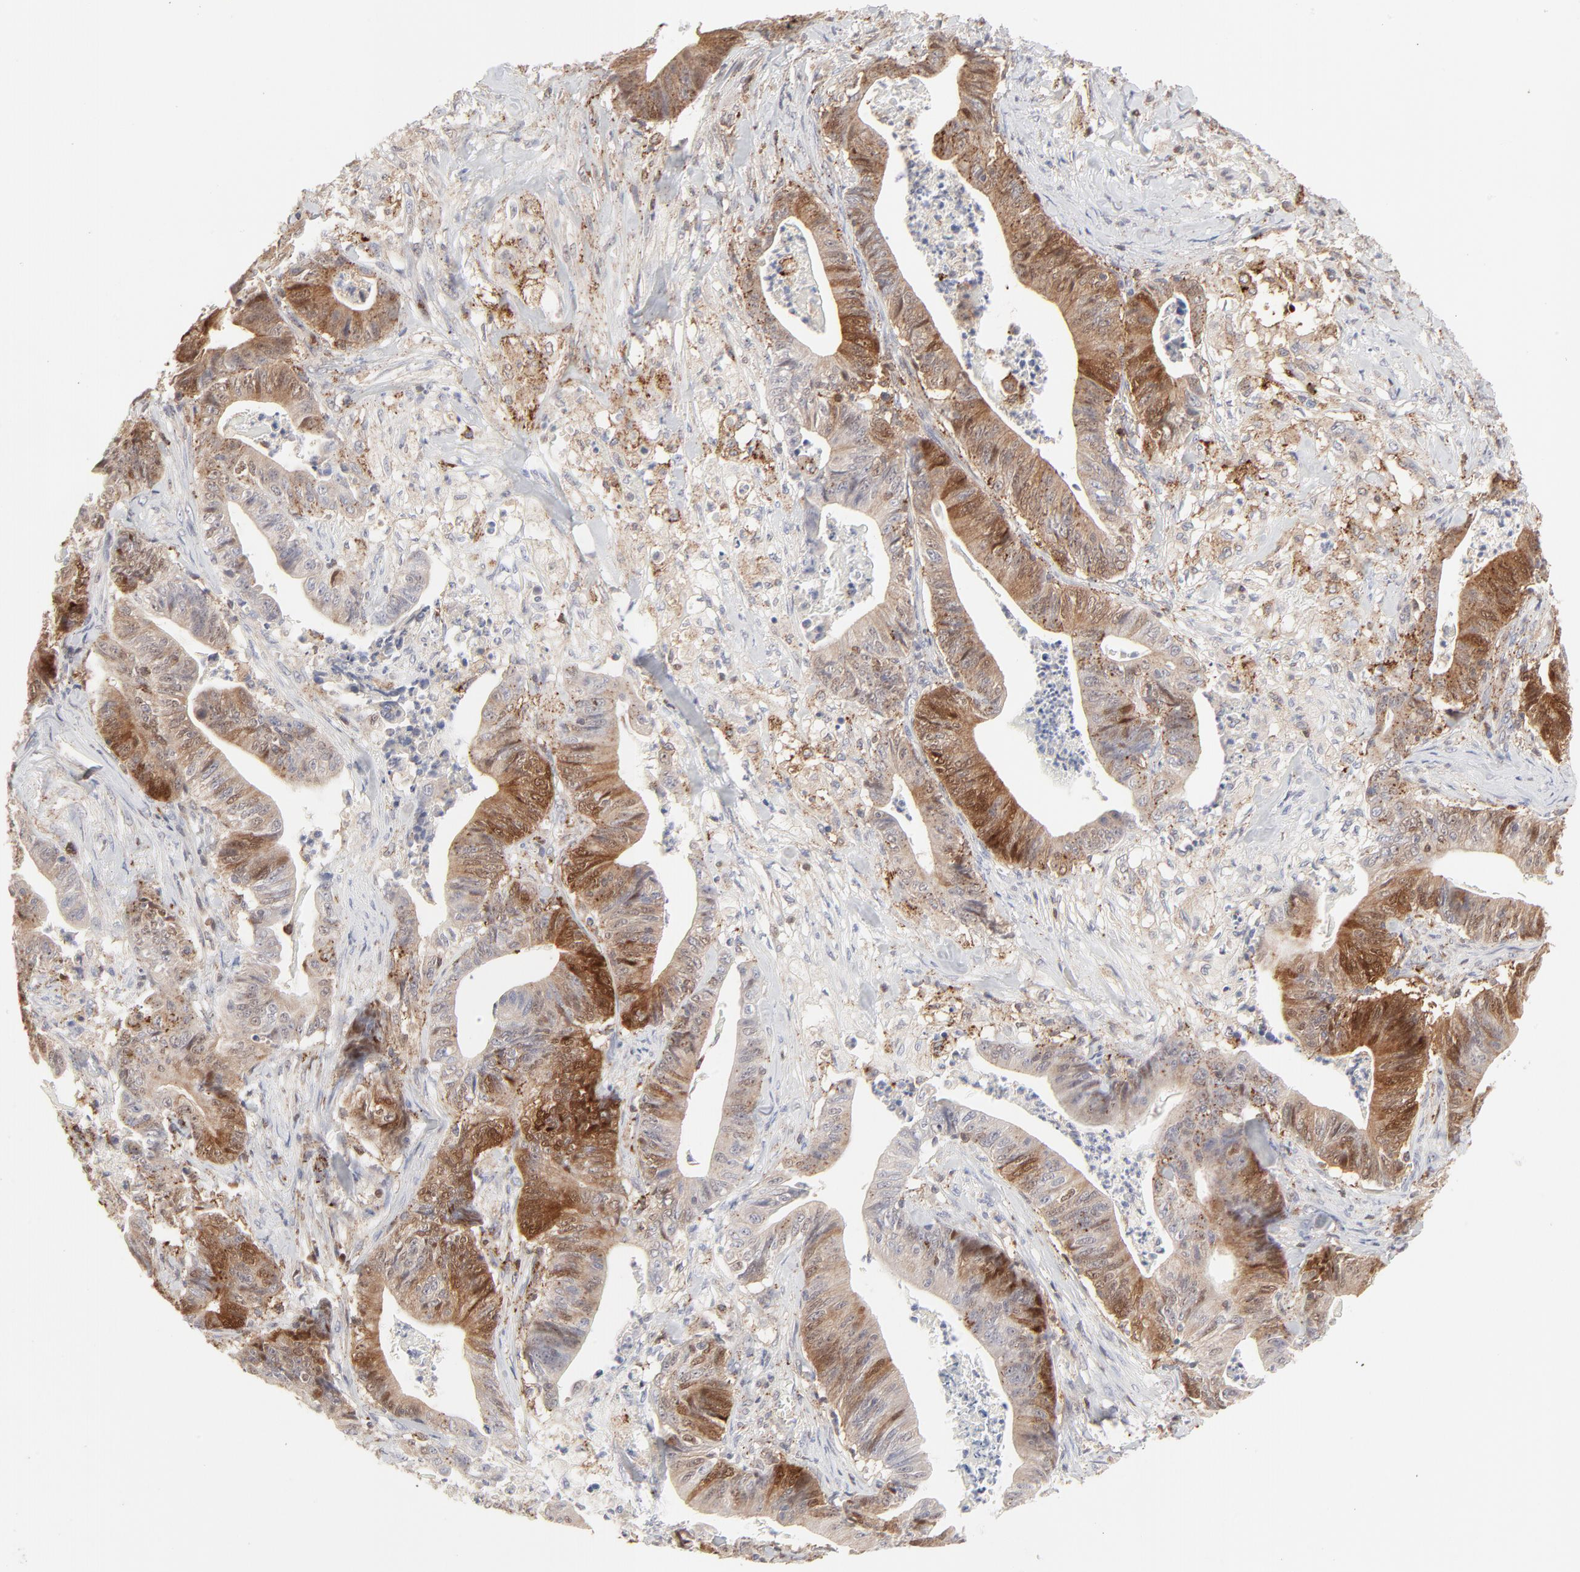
{"staining": {"intensity": "moderate", "quantity": "25%-75%", "location": "cytoplasmic/membranous"}, "tissue": "stomach cancer", "cell_type": "Tumor cells", "image_type": "cancer", "snomed": [{"axis": "morphology", "description": "Adenocarcinoma, NOS"}, {"axis": "topography", "description": "Stomach, lower"}], "caption": "High-power microscopy captured an immunohistochemistry histopathology image of stomach adenocarcinoma, revealing moderate cytoplasmic/membranous expression in approximately 25%-75% of tumor cells.", "gene": "CDK6", "patient": {"sex": "female", "age": 86}}